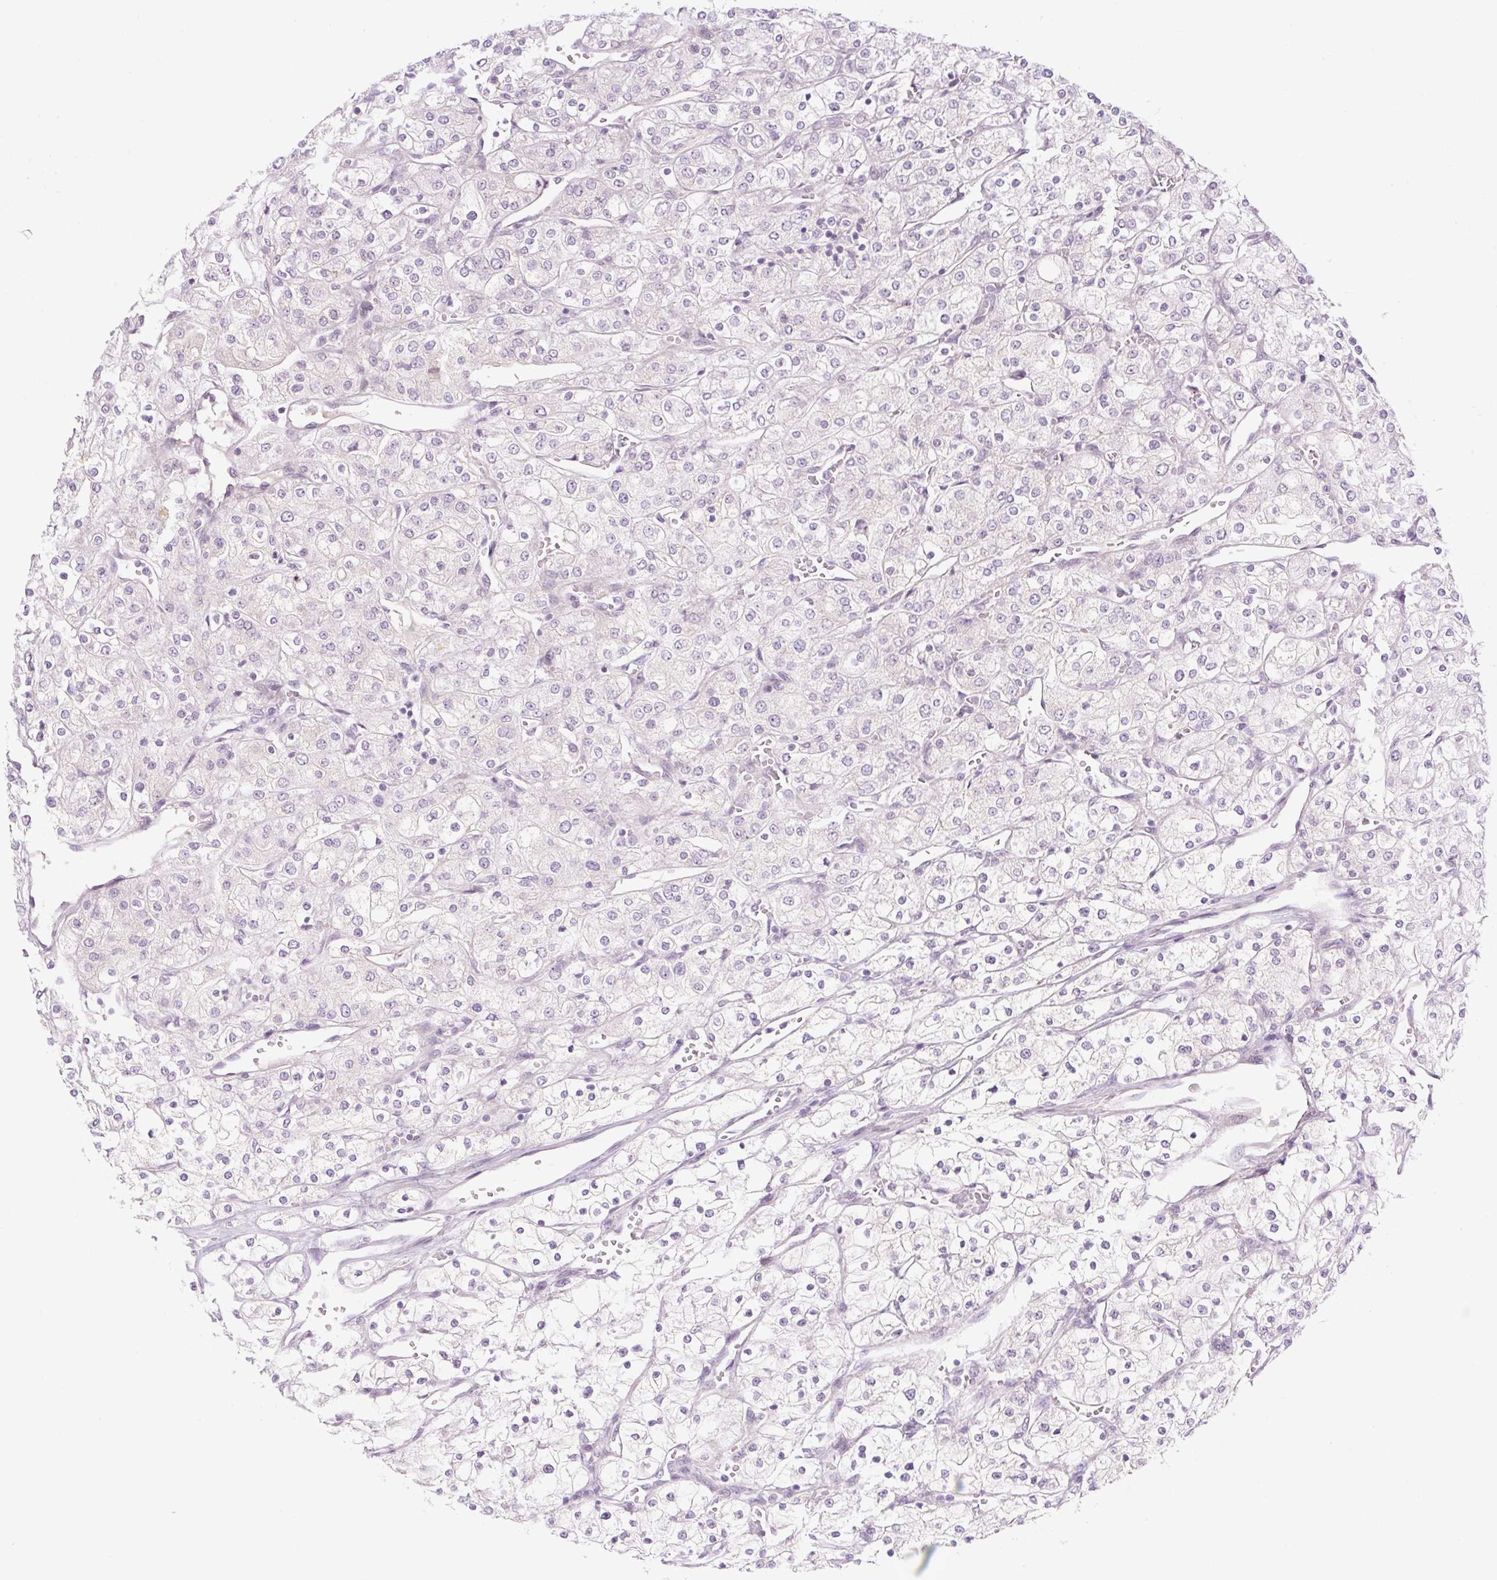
{"staining": {"intensity": "negative", "quantity": "none", "location": "none"}, "tissue": "renal cancer", "cell_type": "Tumor cells", "image_type": "cancer", "snomed": [{"axis": "morphology", "description": "Adenocarcinoma, NOS"}, {"axis": "topography", "description": "Kidney"}], "caption": "IHC image of neoplastic tissue: adenocarcinoma (renal) stained with DAB (3,3'-diaminobenzidine) shows no significant protein staining in tumor cells.", "gene": "ICE1", "patient": {"sex": "male", "age": 80}}